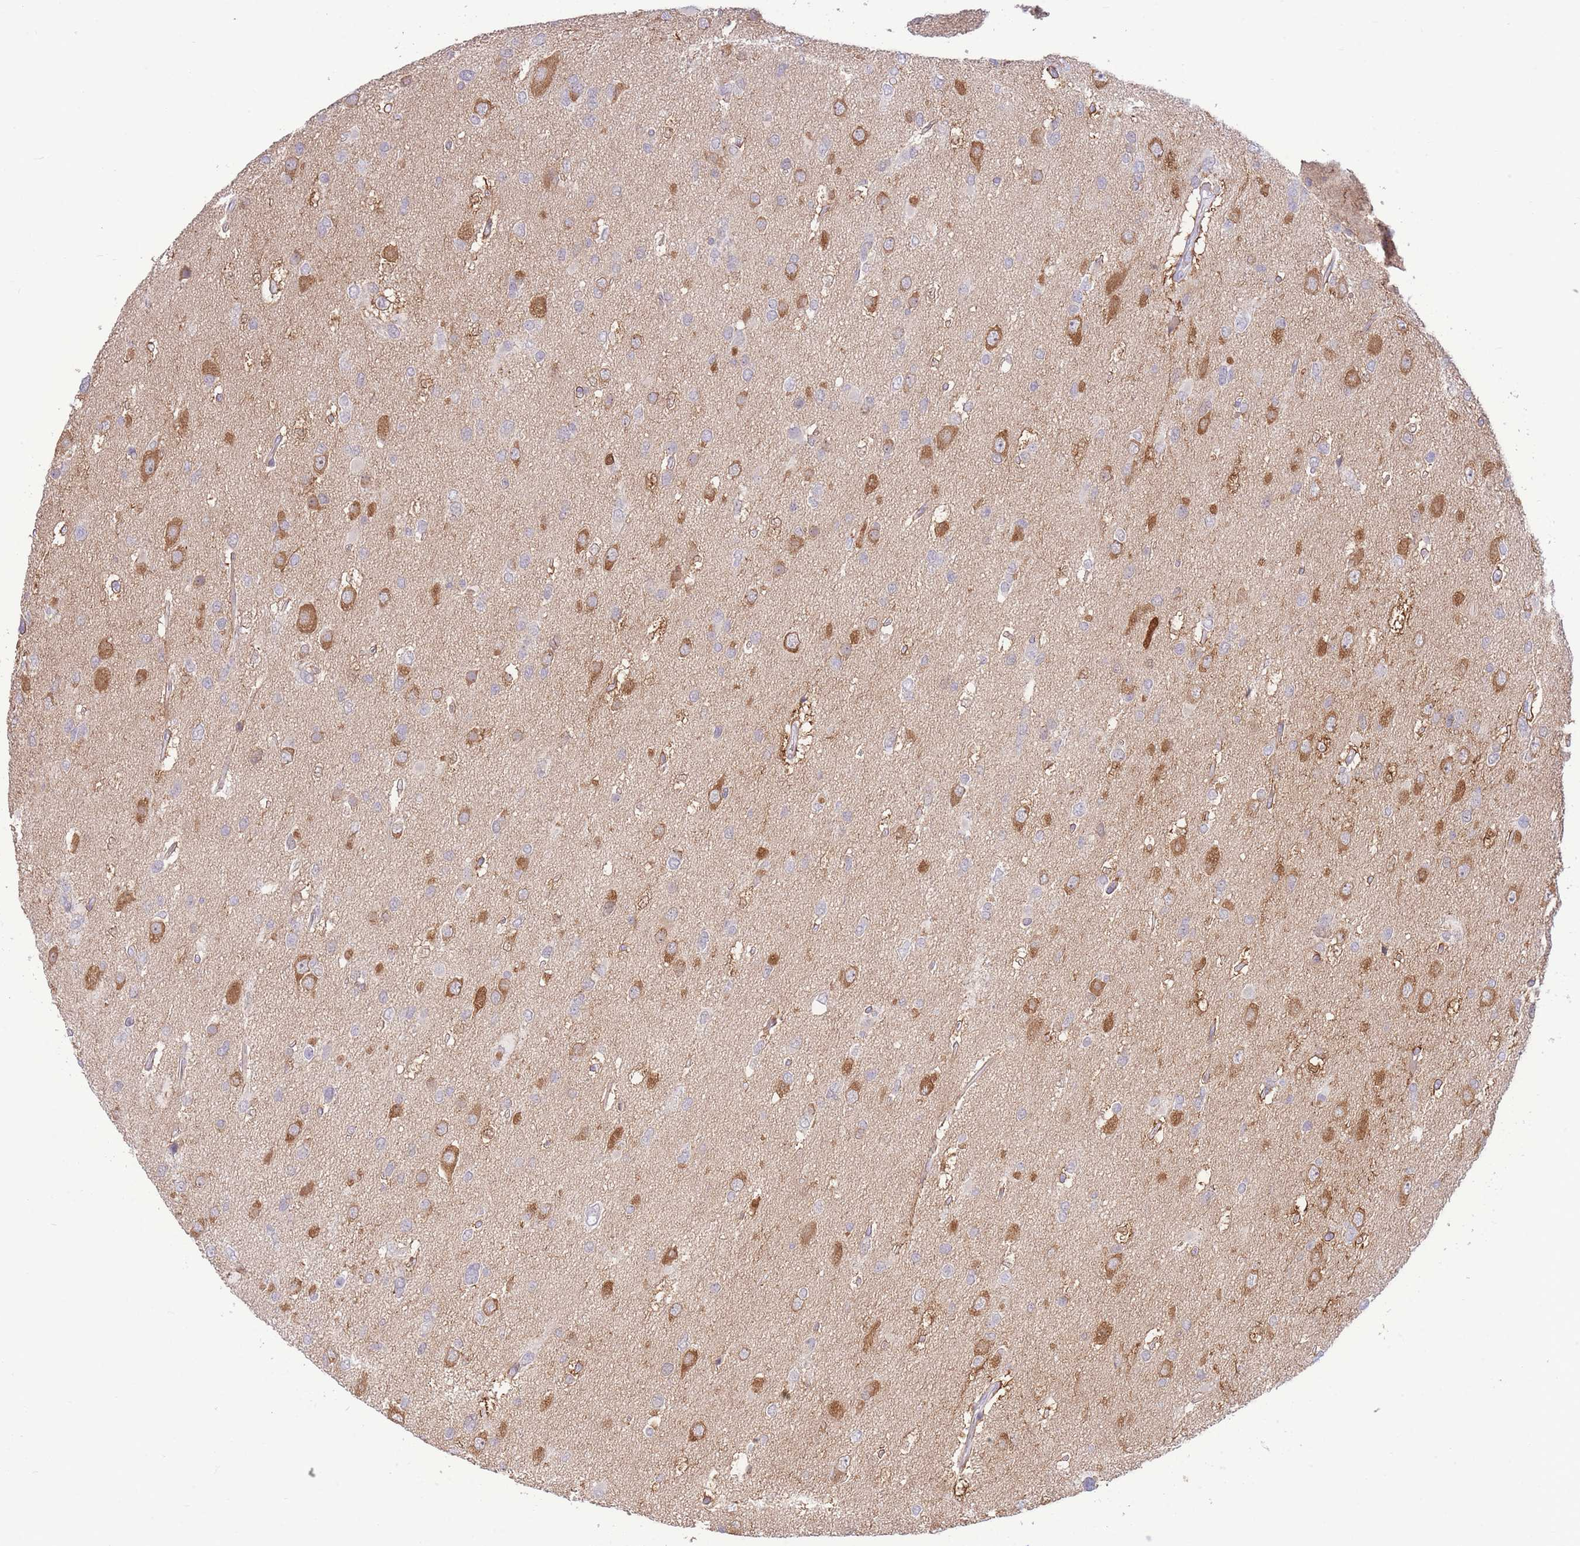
{"staining": {"intensity": "moderate", "quantity": "25%-75%", "location": "cytoplasmic/membranous"}, "tissue": "glioma", "cell_type": "Tumor cells", "image_type": "cancer", "snomed": [{"axis": "morphology", "description": "Glioma, malignant, High grade"}, {"axis": "topography", "description": "Brain"}], "caption": "Malignant glioma (high-grade) stained with DAB (3,3'-diaminobenzidine) IHC exhibits medium levels of moderate cytoplasmic/membranous staining in approximately 25%-75% of tumor cells.", "gene": "FBXO46", "patient": {"sex": "male", "age": 53}}